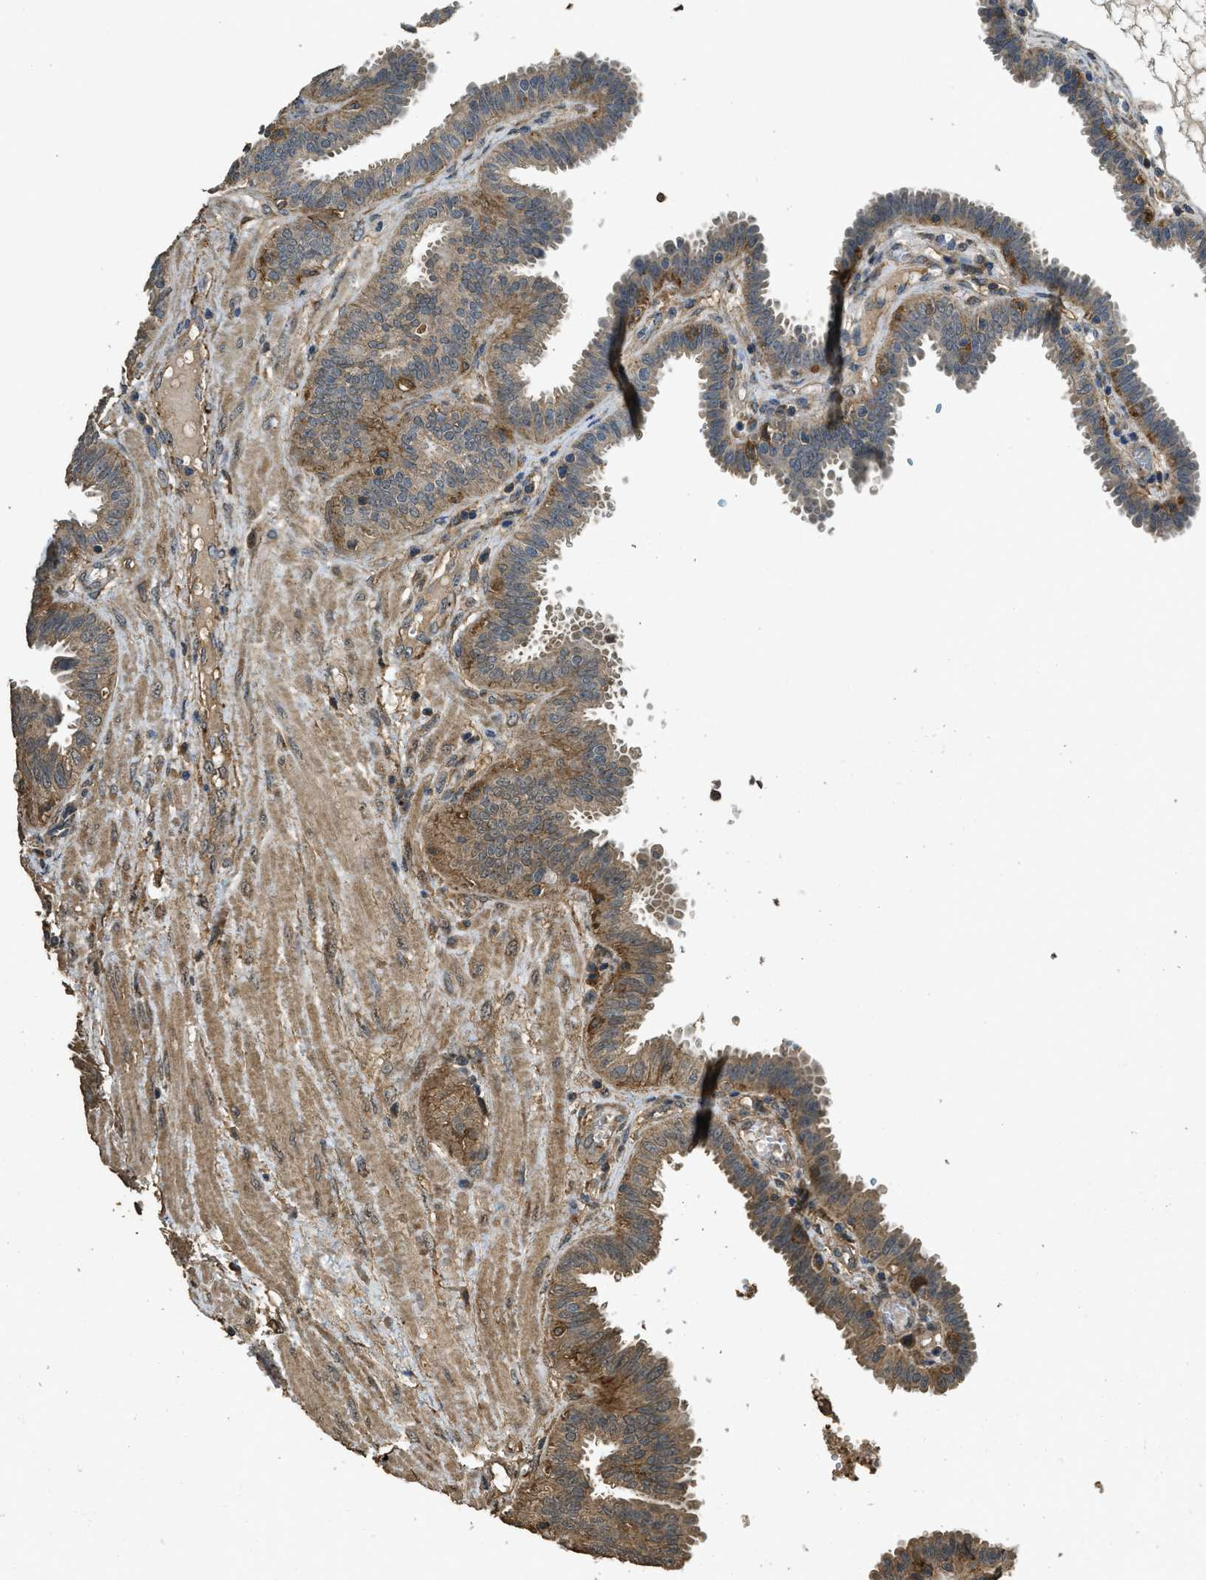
{"staining": {"intensity": "moderate", "quantity": "25%-75%", "location": "cytoplasmic/membranous"}, "tissue": "fallopian tube", "cell_type": "Glandular cells", "image_type": "normal", "snomed": [{"axis": "morphology", "description": "Normal tissue, NOS"}, {"axis": "topography", "description": "Fallopian tube"}], "caption": "Immunohistochemical staining of normal human fallopian tube reveals moderate cytoplasmic/membranous protein positivity in about 25%-75% of glandular cells. (DAB IHC with brightfield microscopy, high magnification).", "gene": "CD276", "patient": {"sex": "female", "age": 32}}